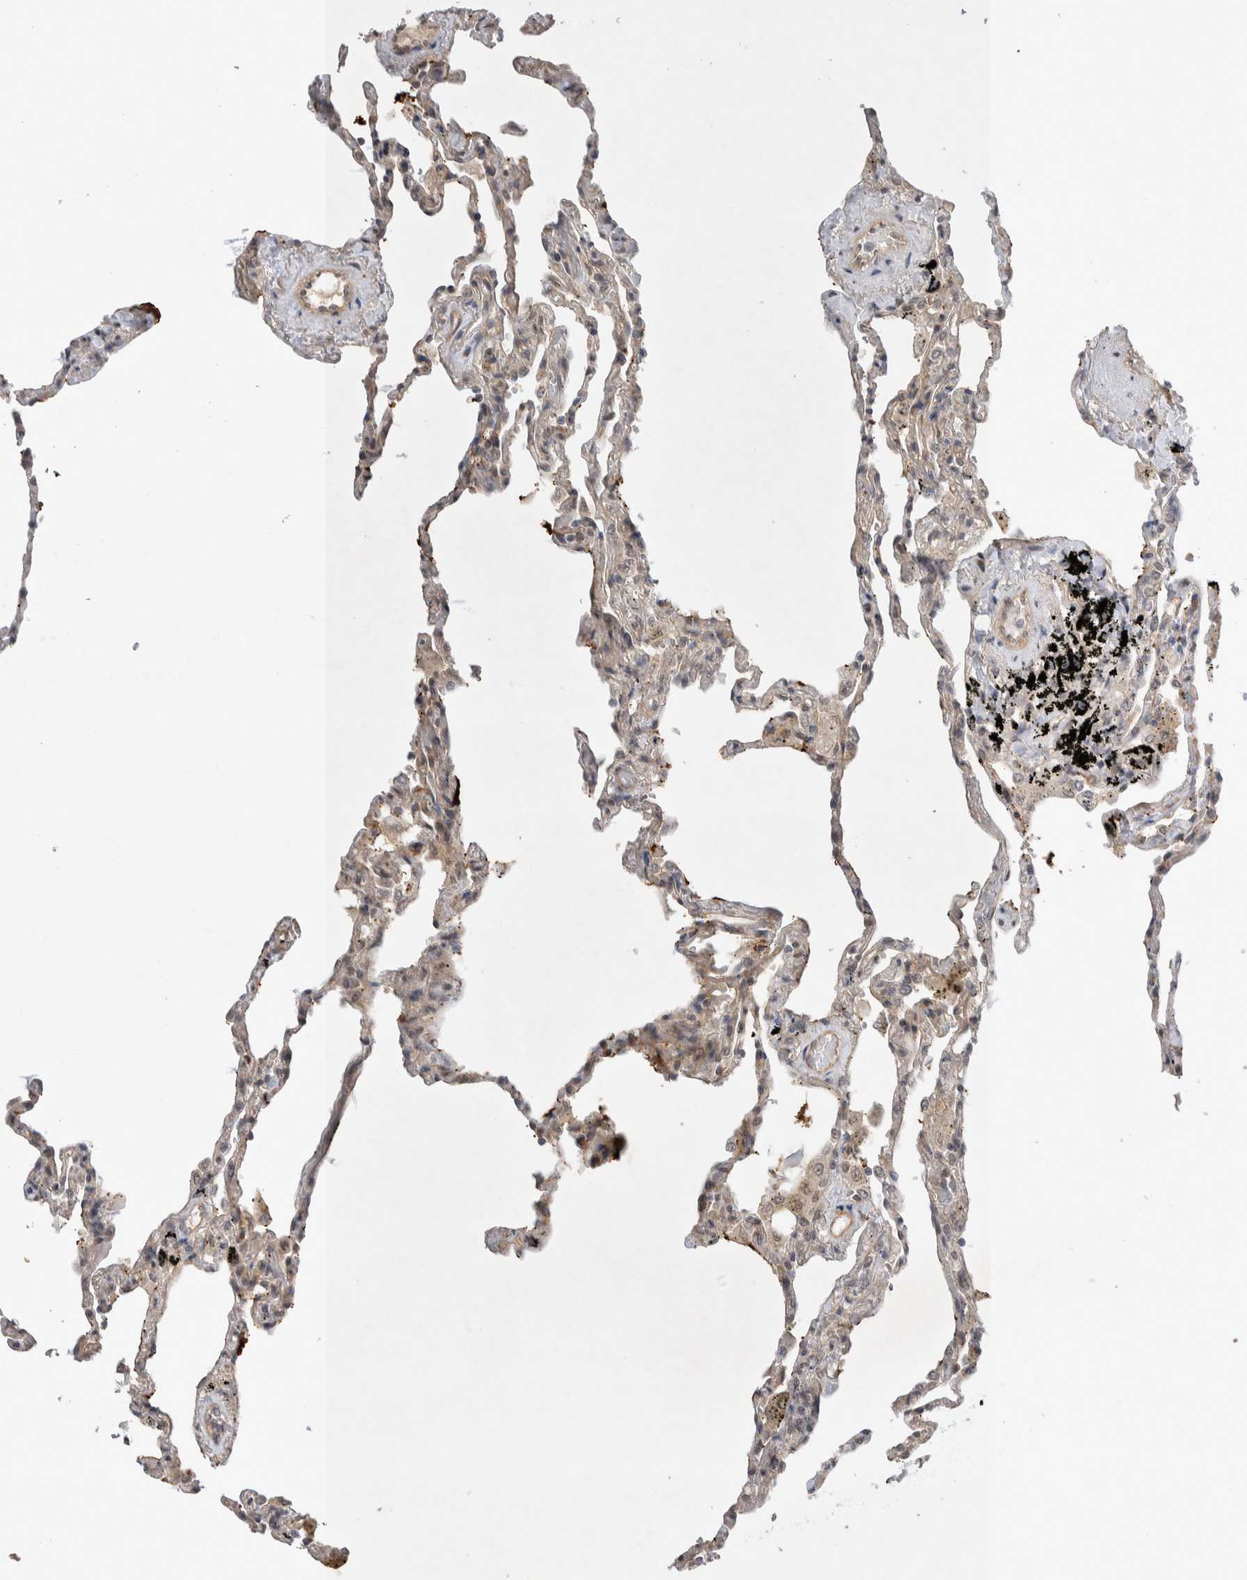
{"staining": {"intensity": "weak", "quantity": "<25%", "location": "cytoplasmic/membranous"}, "tissue": "lung", "cell_type": "Alveolar cells", "image_type": "normal", "snomed": [{"axis": "morphology", "description": "Normal tissue, NOS"}, {"axis": "topography", "description": "Lung"}], "caption": "Alveolar cells show no significant protein staining in unremarkable lung. (Brightfield microscopy of DAB immunohistochemistry (IHC) at high magnification).", "gene": "ZNF704", "patient": {"sex": "male", "age": 59}}